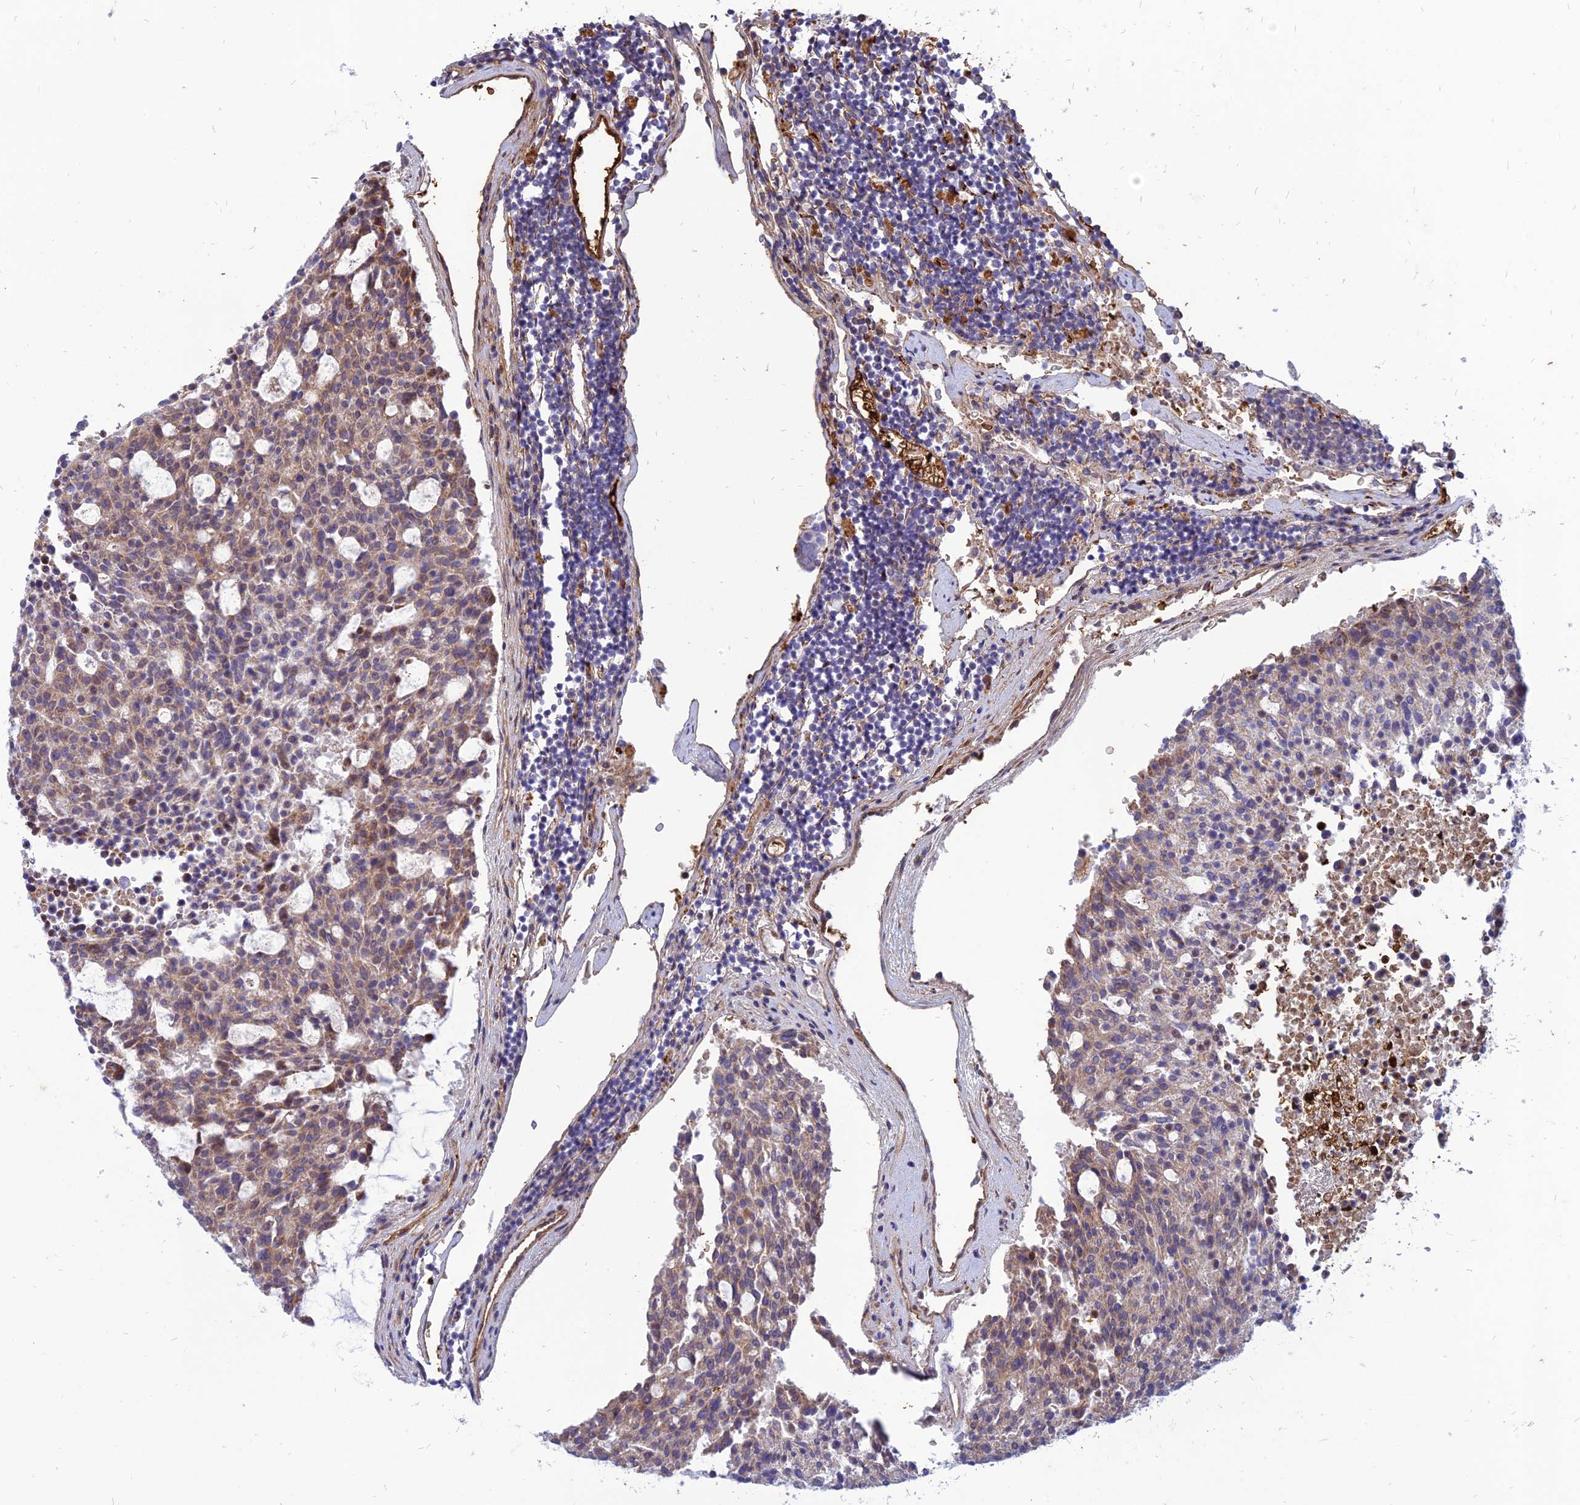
{"staining": {"intensity": "weak", "quantity": "25%-75%", "location": "cytoplasmic/membranous"}, "tissue": "carcinoid", "cell_type": "Tumor cells", "image_type": "cancer", "snomed": [{"axis": "morphology", "description": "Carcinoid, malignant, NOS"}, {"axis": "topography", "description": "Pancreas"}], "caption": "A low amount of weak cytoplasmic/membranous expression is seen in approximately 25%-75% of tumor cells in carcinoid tissue.", "gene": "HHAT", "patient": {"sex": "female", "age": 54}}